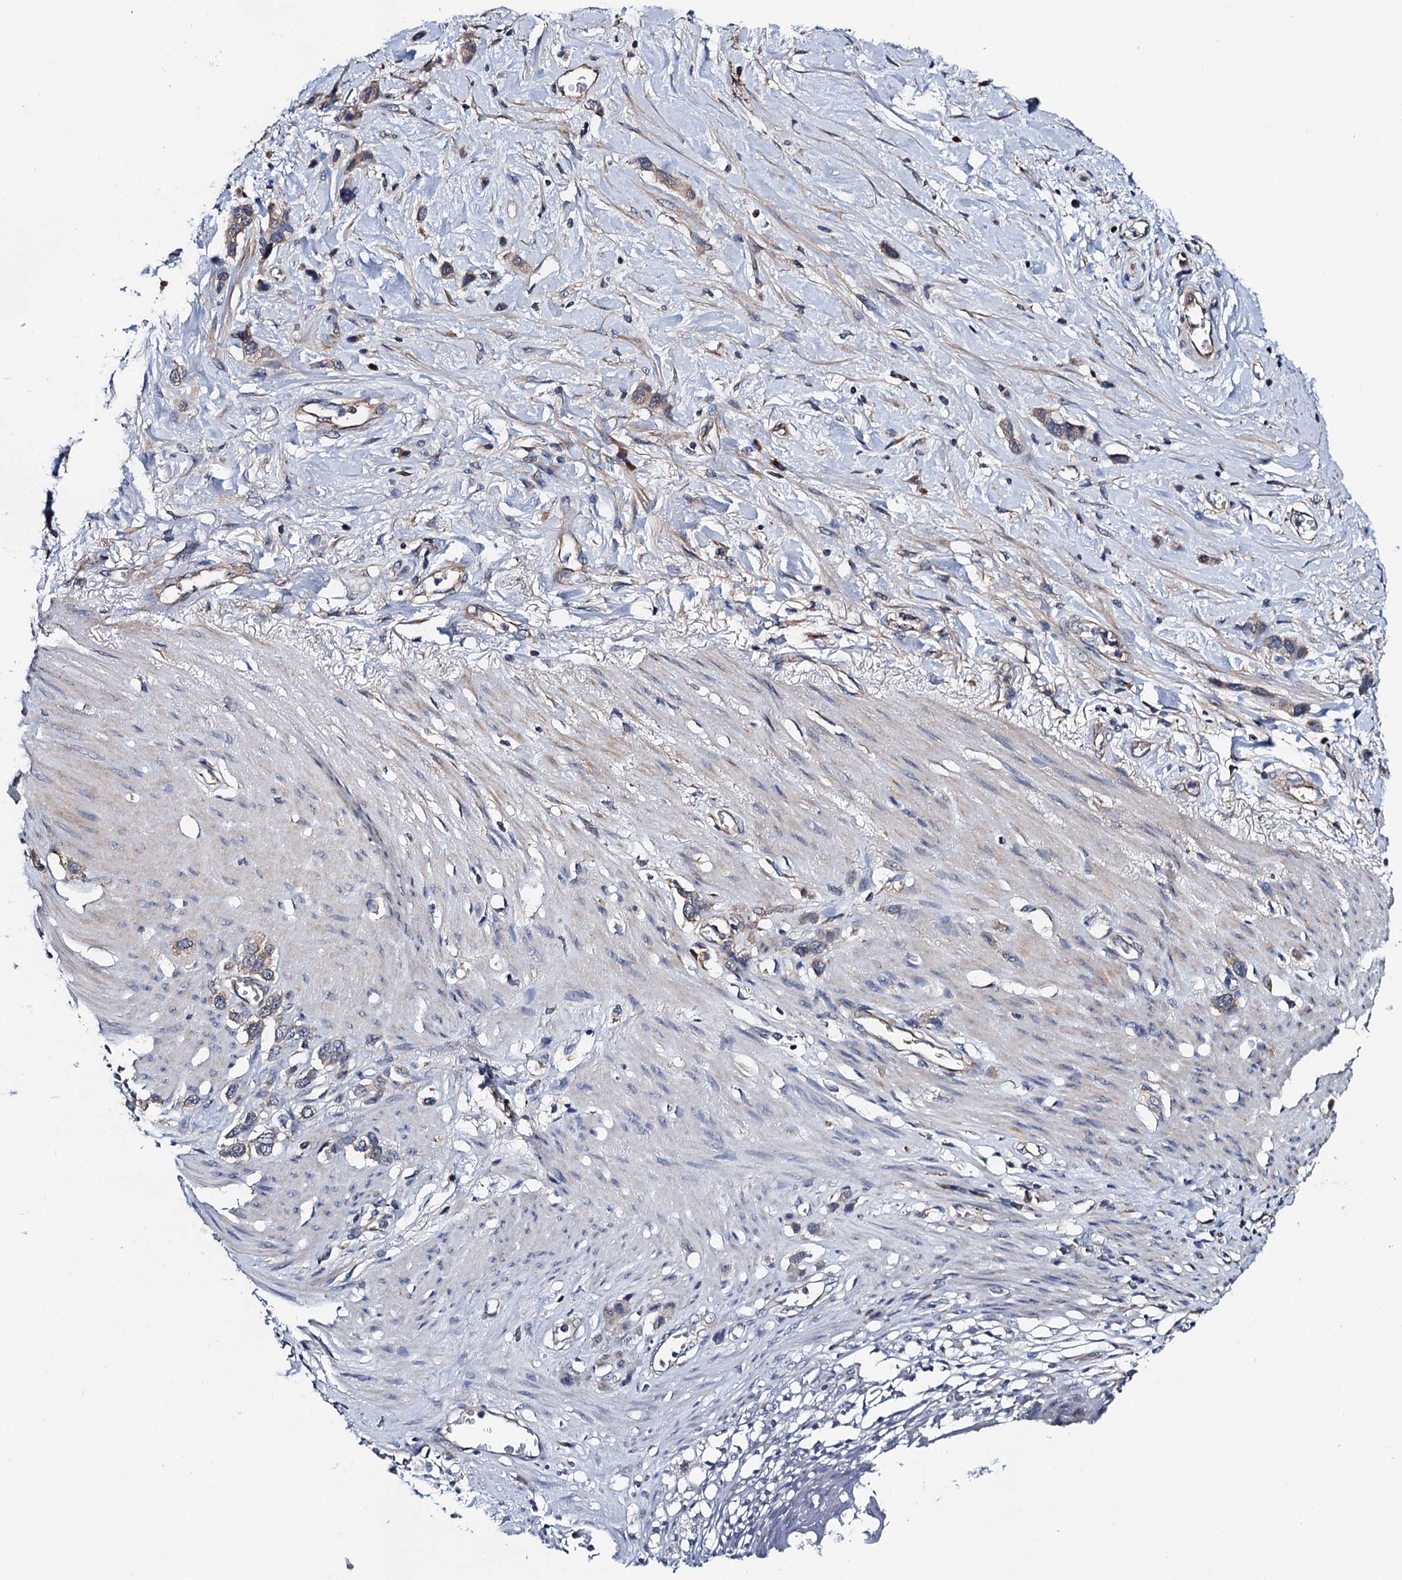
{"staining": {"intensity": "weak", "quantity": "25%-75%", "location": "cytoplasmic/membranous"}, "tissue": "stomach cancer", "cell_type": "Tumor cells", "image_type": "cancer", "snomed": [{"axis": "morphology", "description": "Adenocarcinoma, NOS"}, {"axis": "morphology", "description": "Adenocarcinoma, High grade"}, {"axis": "topography", "description": "Stomach, upper"}, {"axis": "topography", "description": "Stomach, lower"}], "caption": "Weak cytoplasmic/membranous protein expression is seen in about 25%-75% of tumor cells in stomach cancer.", "gene": "TRMT112", "patient": {"sex": "female", "age": 65}}